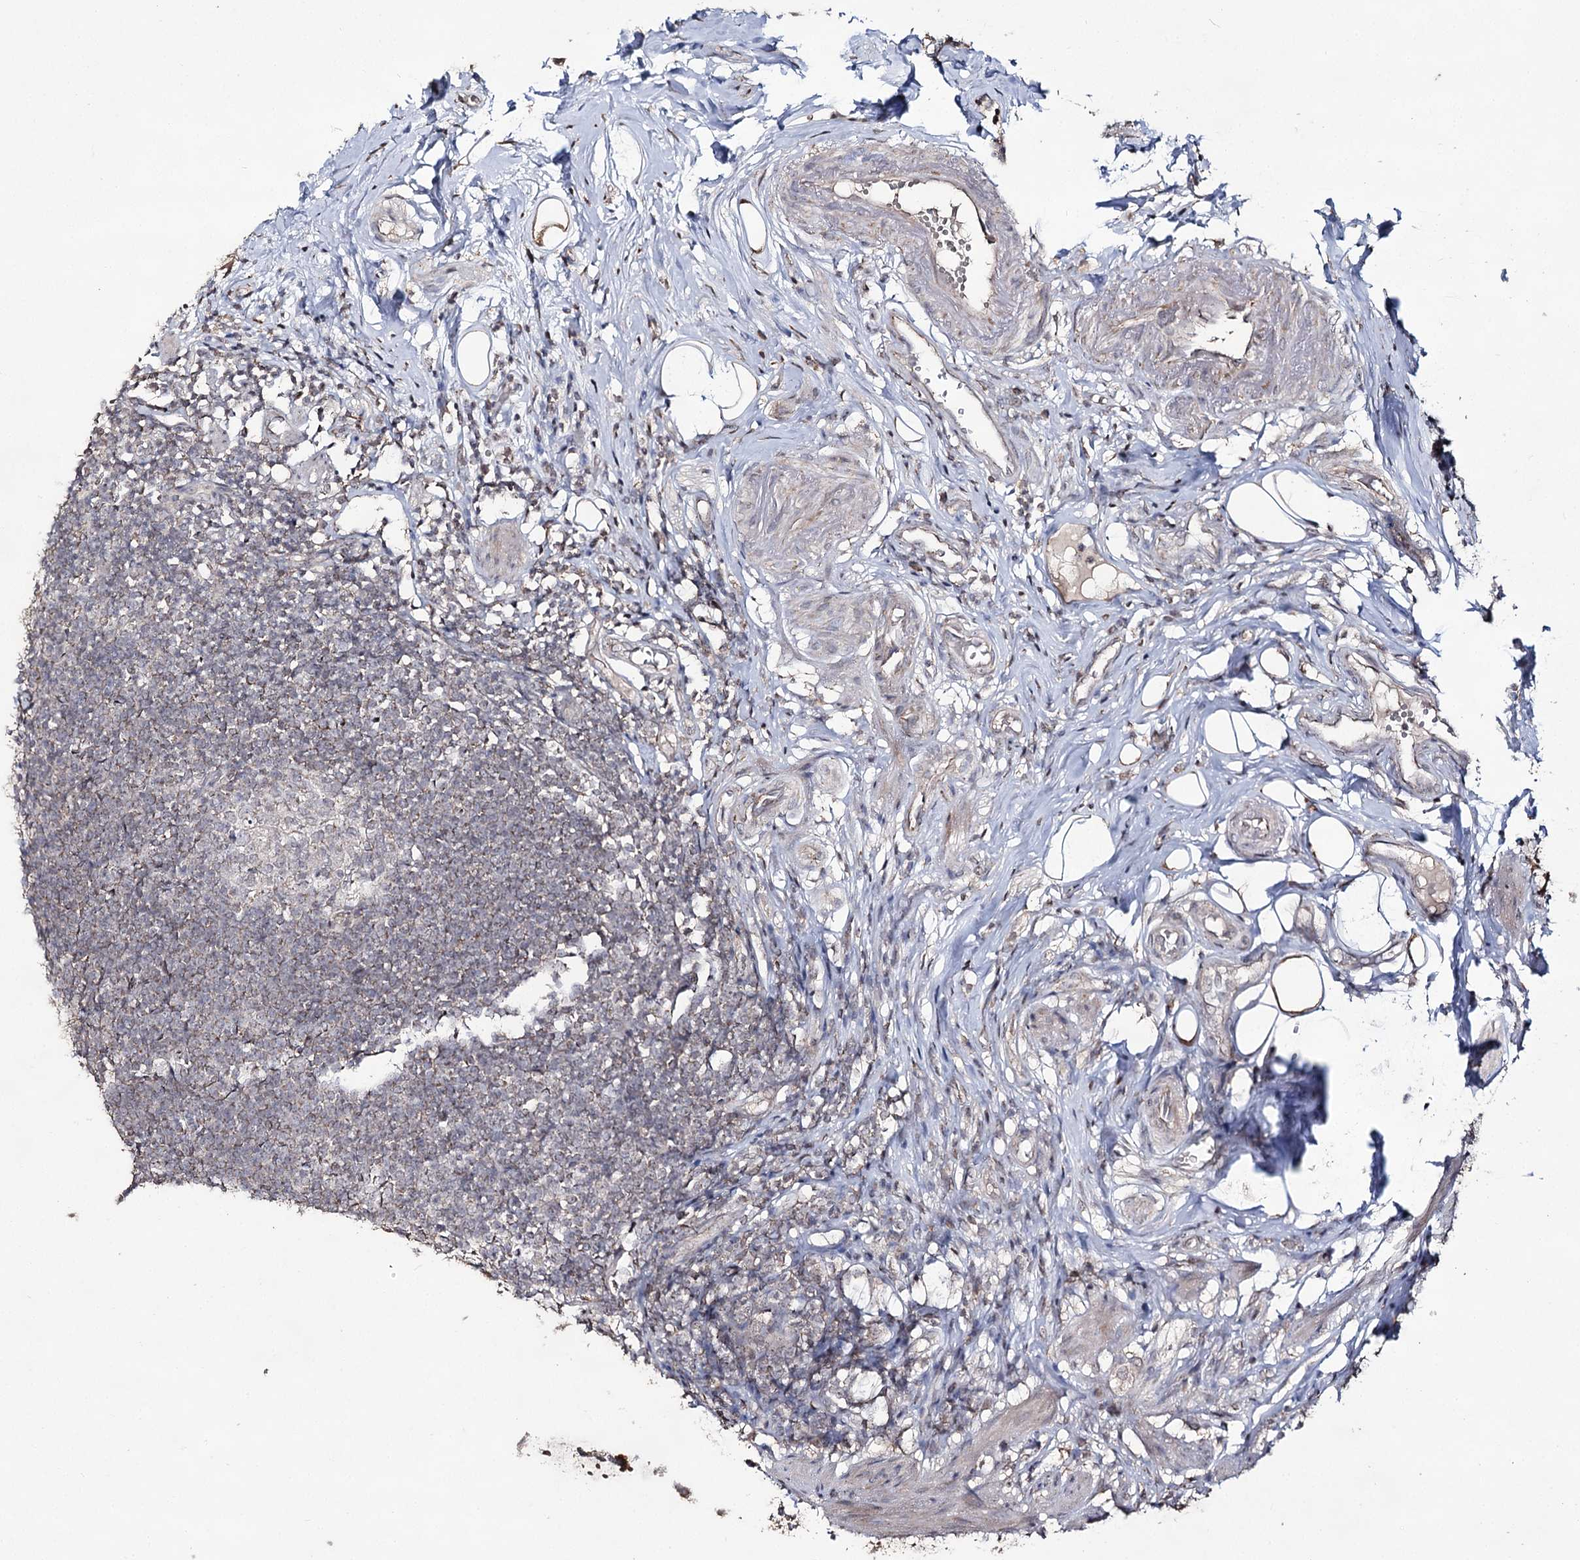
{"staining": {"intensity": "moderate", "quantity": ">75%", "location": "cytoplasmic/membranous"}, "tissue": "appendix", "cell_type": "Glandular cells", "image_type": "normal", "snomed": [{"axis": "morphology", "description": "Normal tissue, NOS"}, {"axis": "topography", "description": "Appendix"}], "caption": "Immunohistochemistry (DAB (3,3'-diaminobenzidine)) staining of unremarkable appendix exhibits moderate cytoplasmic/membranous protein positivity in about >75% of glandular cells. Nuclei are stained in blue.", "gene": "ACTR6", "patient": {"sex": "female", "age": 62}}